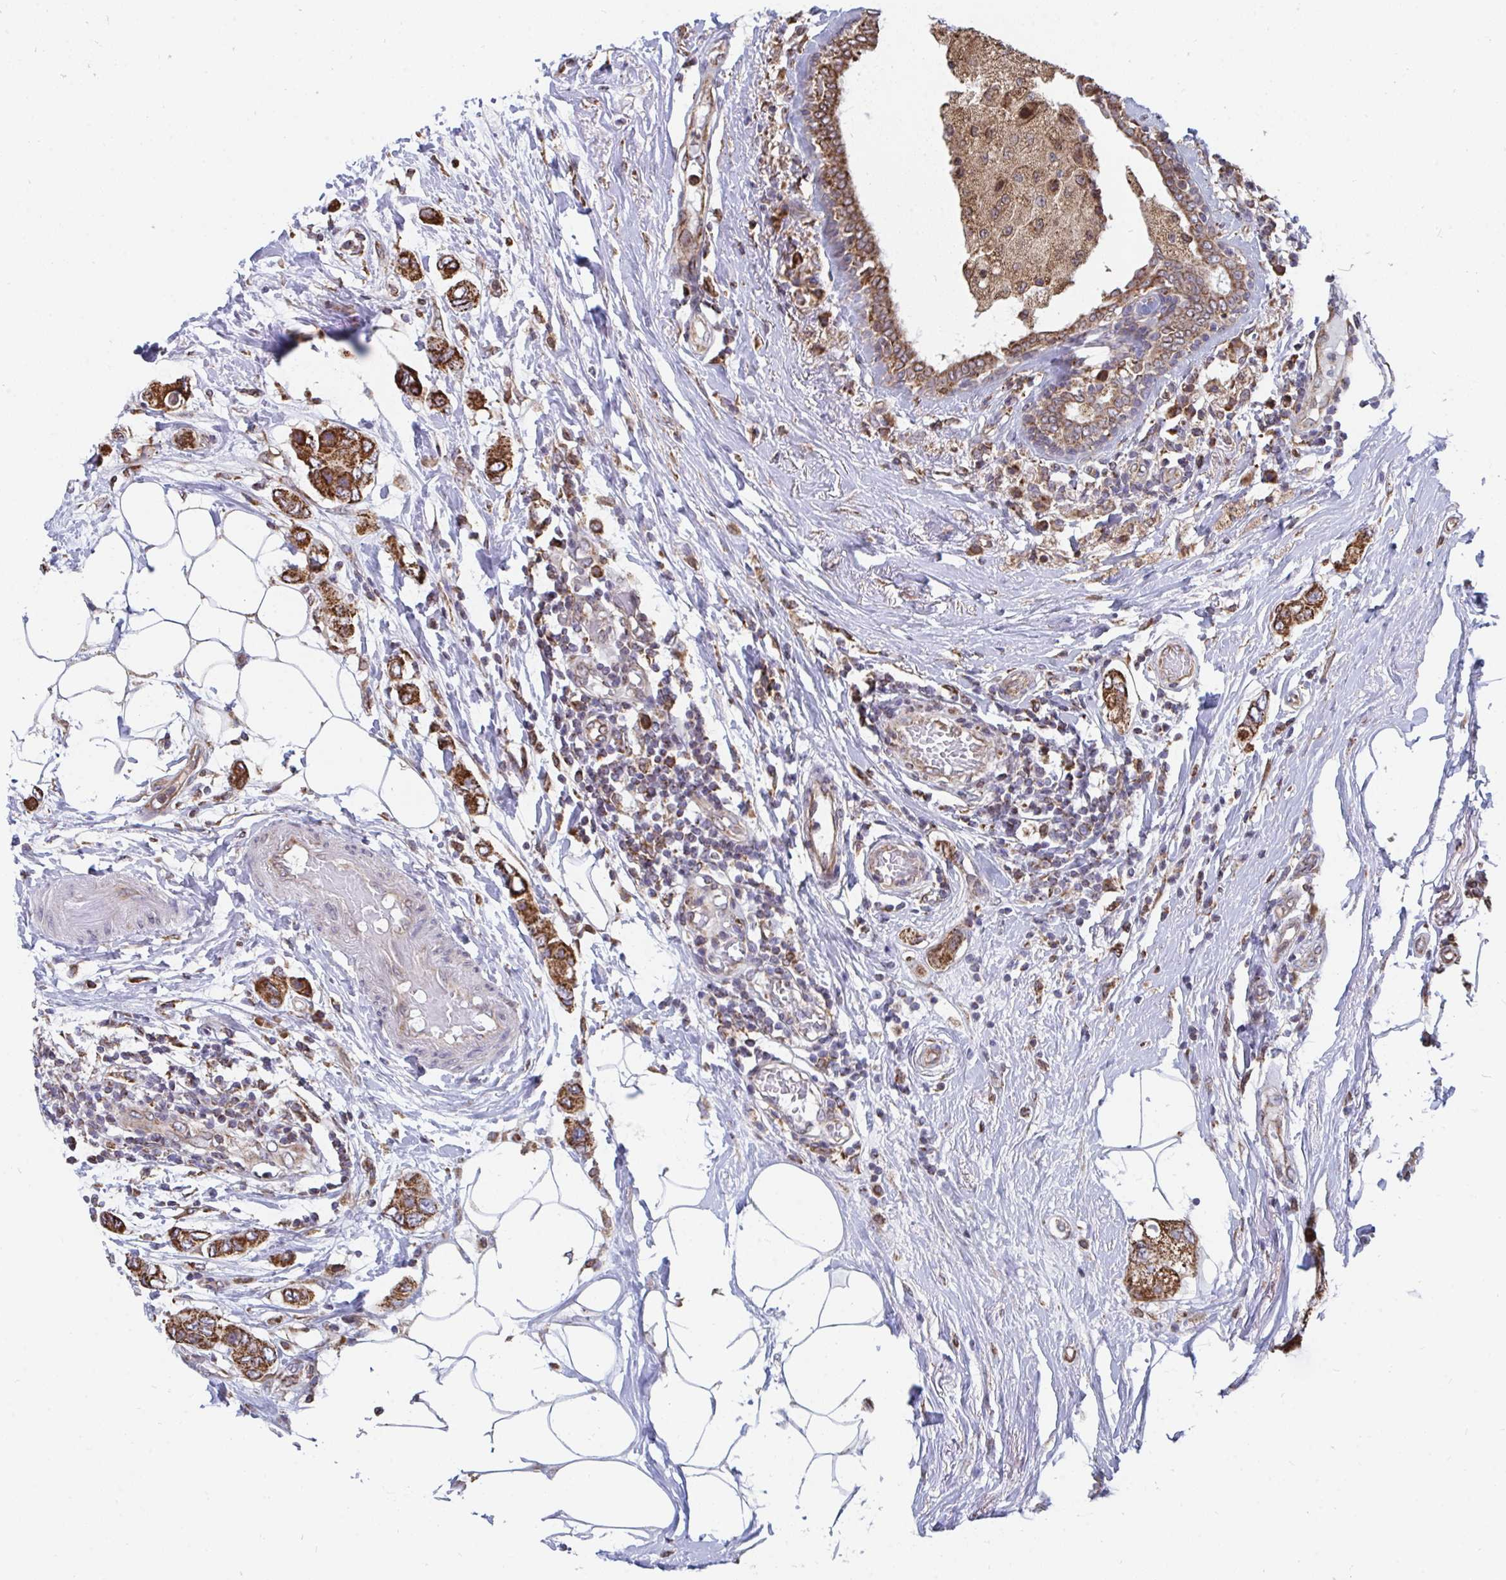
{"staining": {"intensity": "strong", "quantity": ">75%", "location": "cytoplasmic/membranous"}, "tissue": "breast cancer", "cell_type": "Tumor cells", "image_type": "cancer", "snomed": [{"axis": "morphology", "description": "Lobular carcinoma"}, {"axis": "topography", "description": "Breast"}], "caption": "DAB immunohistochemical staining of breast lobular carcinoma reveals strong cytoplasmic/membranous protein expression in about >75% of tumor cells. (Stains: DAB in brown, nuclei in blue, Microscopy: brightfield microscopy at high magnification).", "gene": "ELAVL1", "patient": {"sex": "female", "age": 51}}